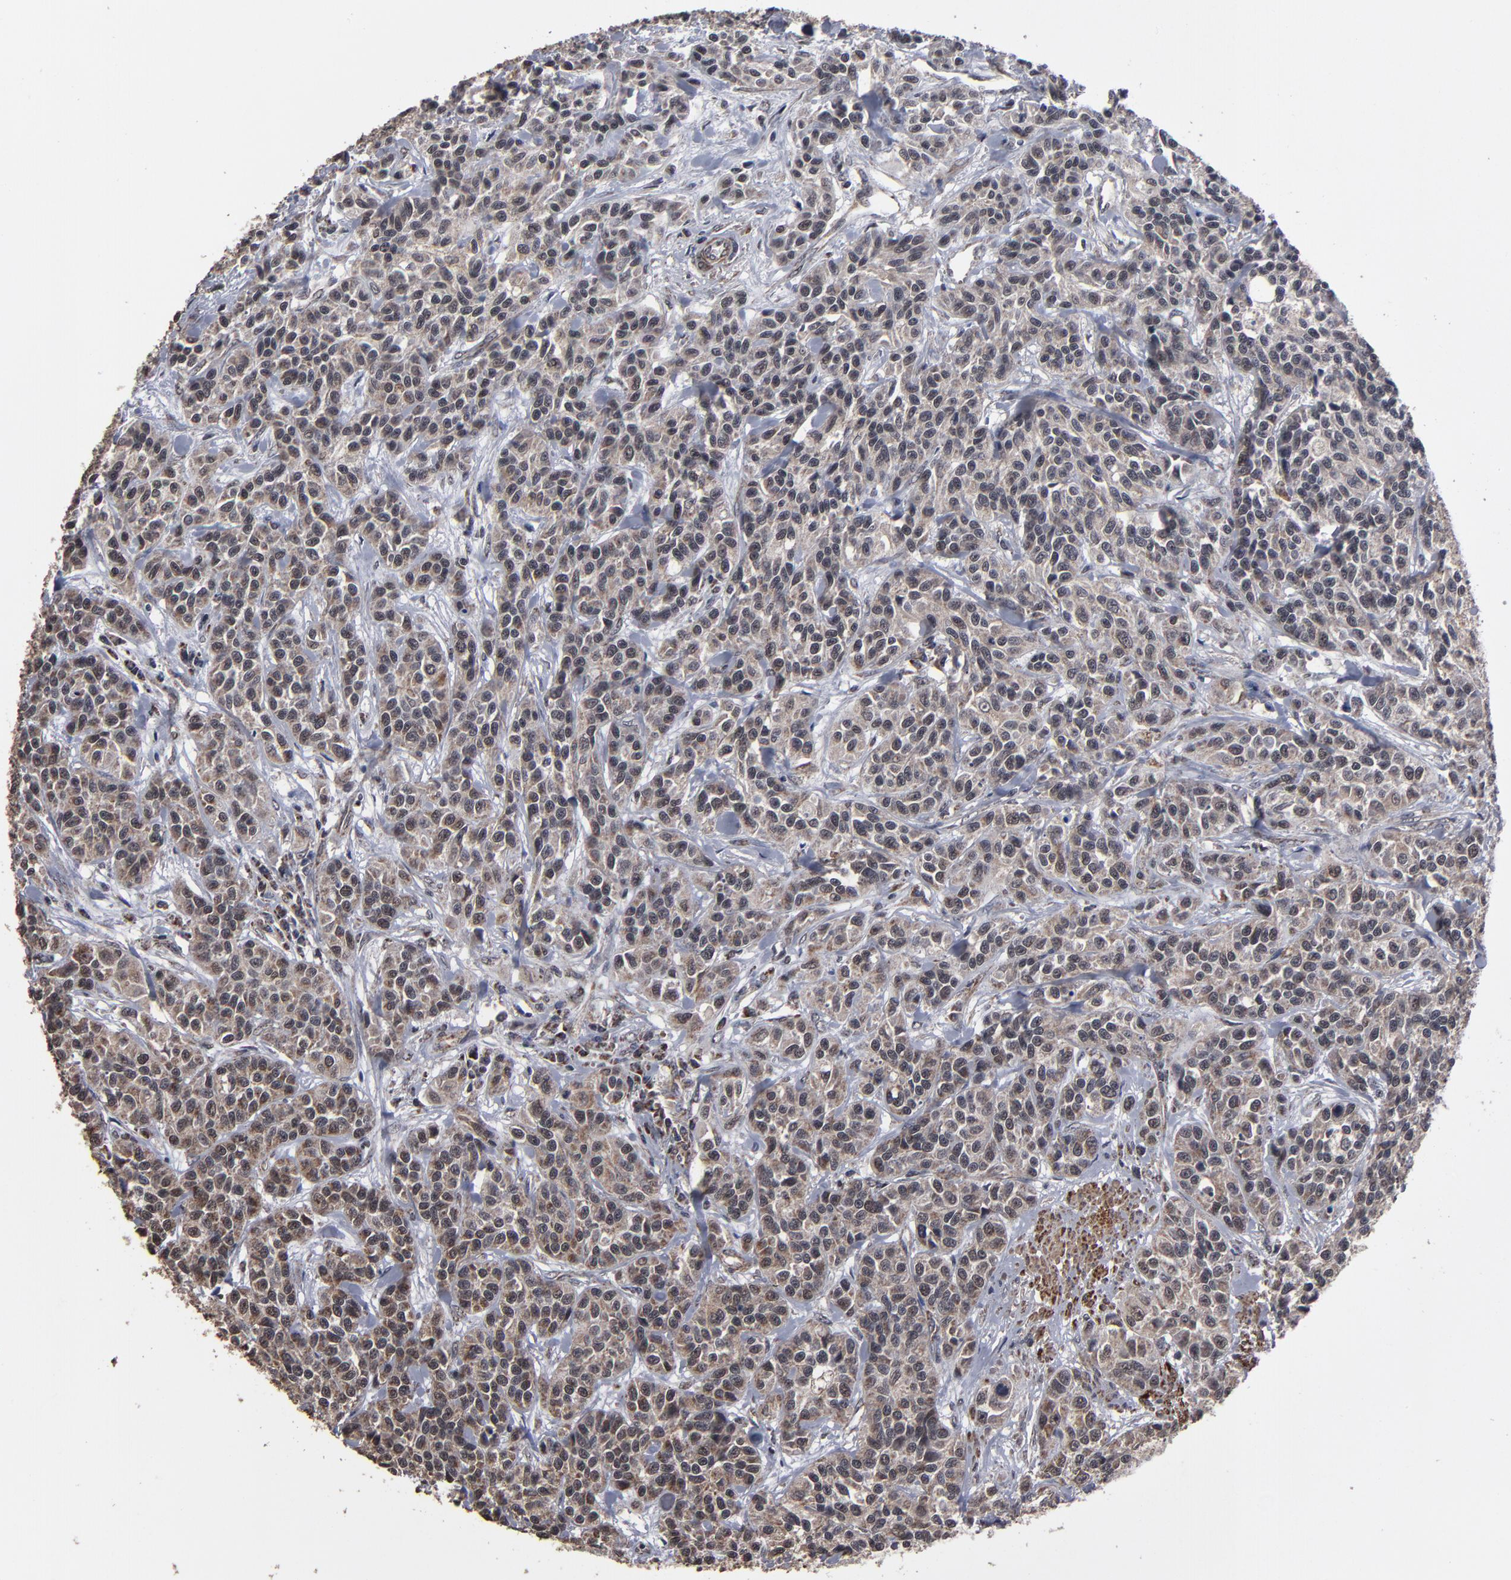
{"staining": {"intensity": "weak", "quantity": "25%-75%", "location": "cytoplasmic/membranous"}, "tissue": "urothelial cancer", "cell_type": "Tumor cells", "image_type": "cancer", "snomed": [{"axis": "morphology", "description": "Urothelial carcinoma, High grade"}, {"axis": "topography", "description": "Urinary bladder"}], "caption": "Immunohistochemical staining of urothelial cancer shows low levels of weak cytoplasmic/membranous staining in about 25%-75% of tumor cells.", "gene": "BNIP3", "patient": {"sex": "female", "age": 81}}